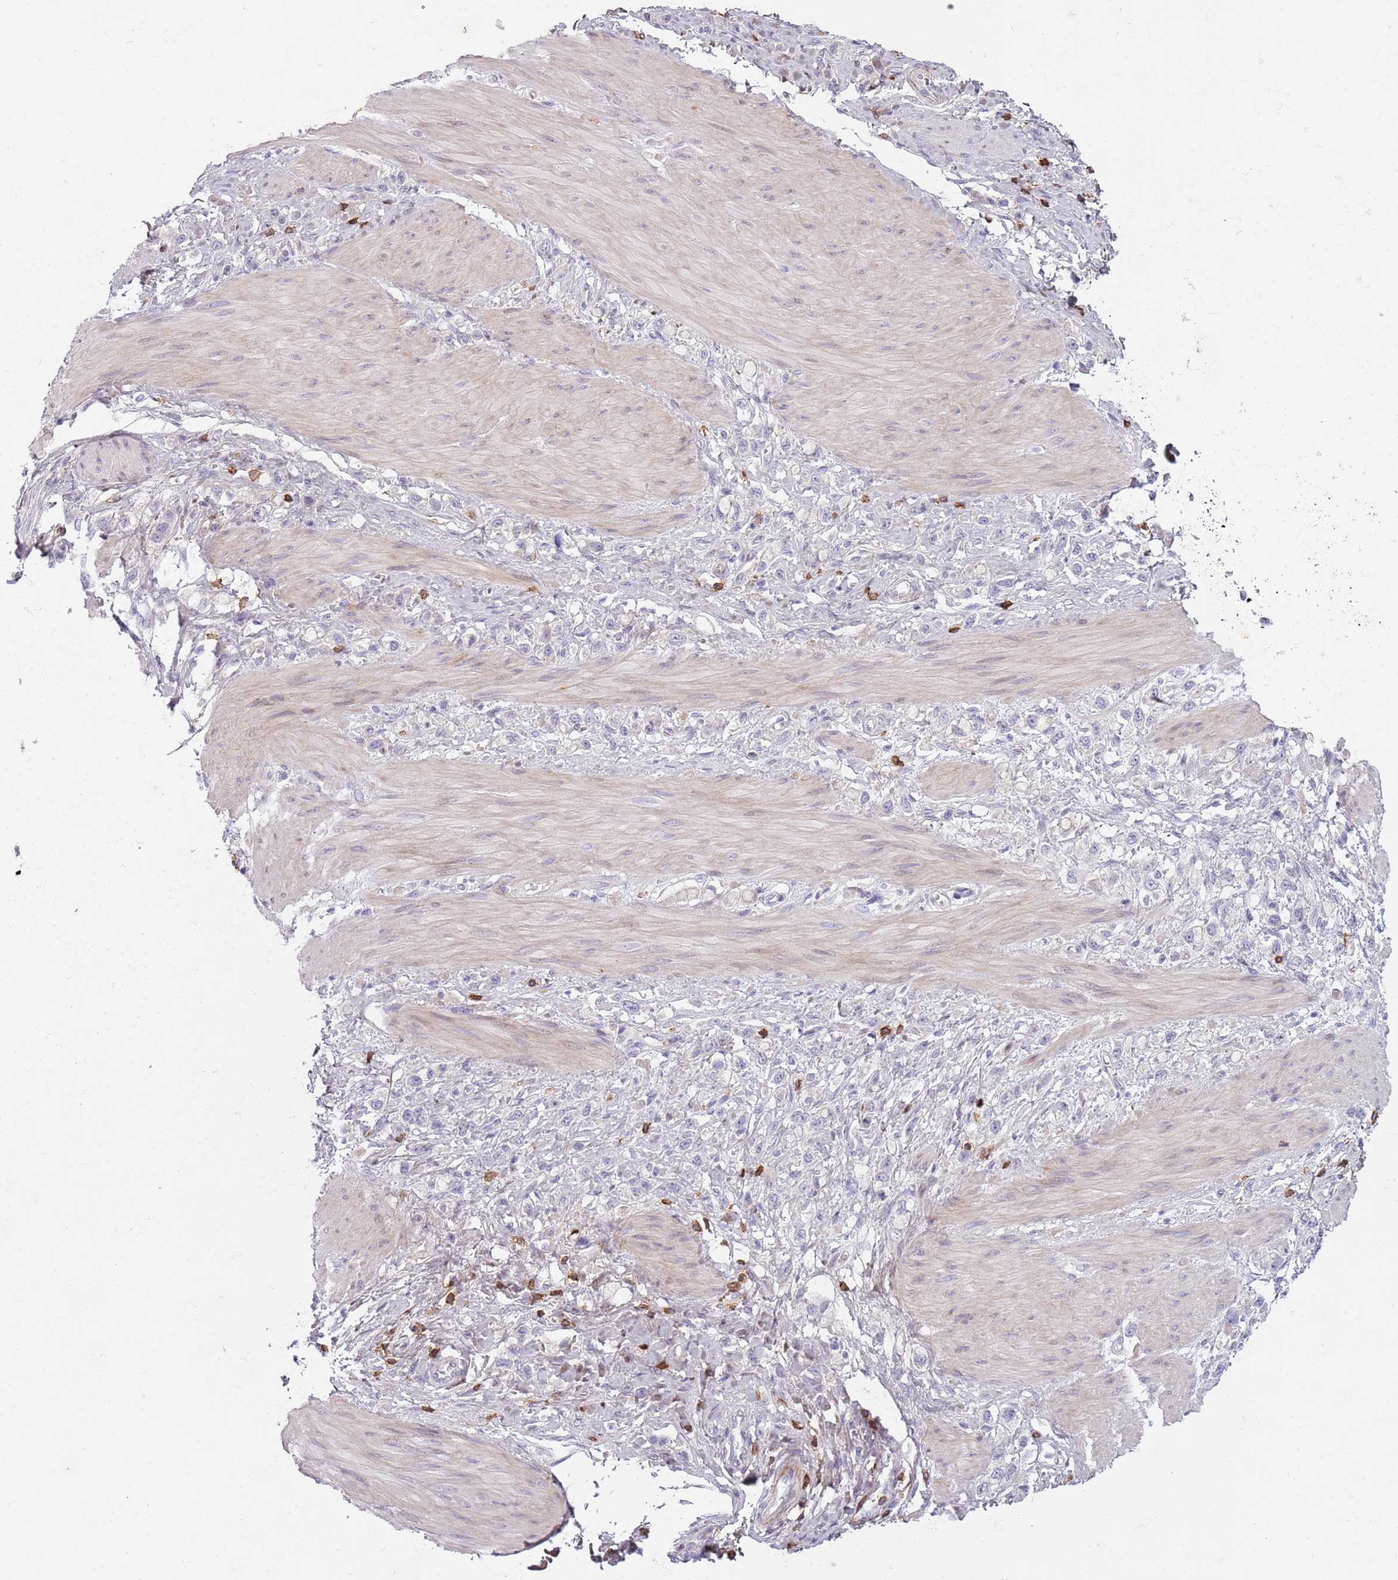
{"staining": {"intensity": "negative", "quantity": "none", "location": "none"}, "tissue": "stomach cancer", "cell_type": "Tumor cells", "image_type": "cancer", "snomed": [{"axis": "morphology", "description": "Adenocarcinoma, NOS"}, {"axis": "topography", "description": "Stomach"}], "caption": "Tumor cells are negative for protein expression in human stomach cancer (adenocarcinoma).", "gene": "ZNF583", "patient": {"sex": "female", "age": 65}}